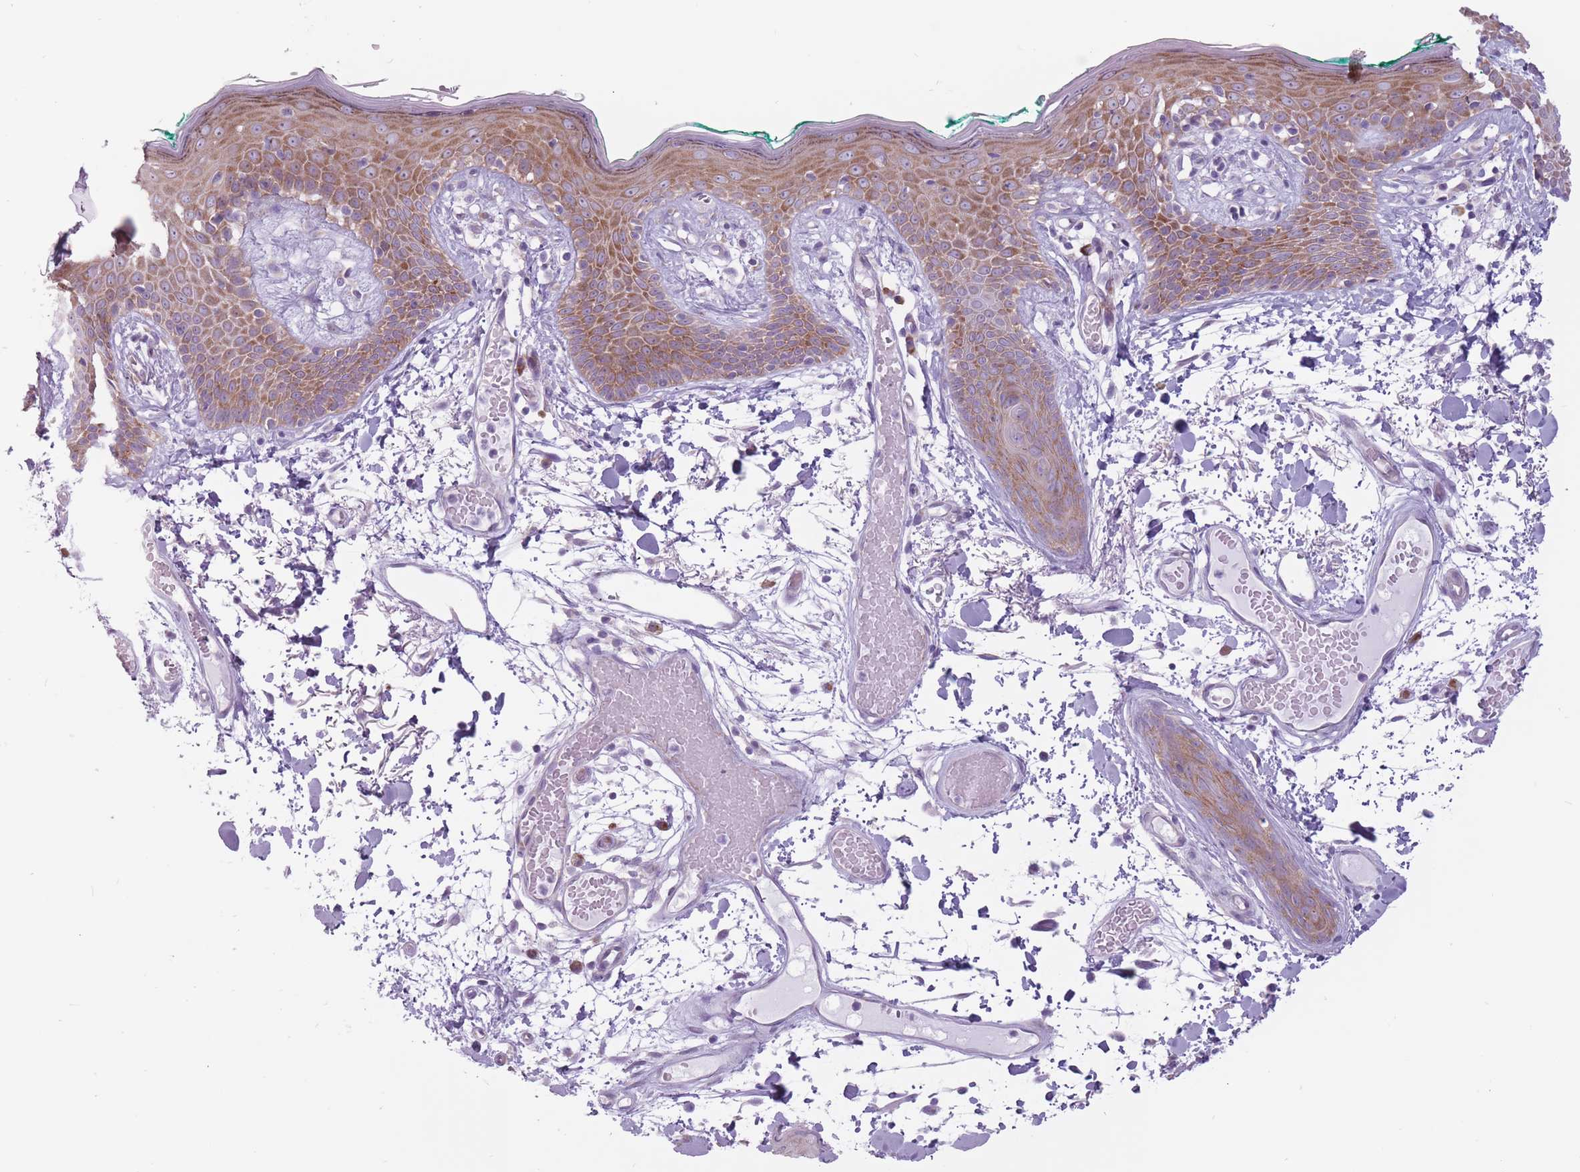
{"staining": {"intensity": "negative", "quantity": "none", "location": "none"}, "tissue": "skin", "cell_type": "Fibroblasts", "image_type": "normal", "snomed": [{"axis": "morphology", "description": "Normal tissue, NOS"}, {"axis": "topography", "description": "Skin"}], "caption": "Fibroblasts are negative for protein expression in normal human skin. (Stains: DAB (3,3'-diaminobenzidine) immunohistochemistry with hematoxylin counter stain, Microscopy: brightfield microscopy at high magnification).", "gene": "RPL18", "patient": {"sex": "male", "age": 79}}